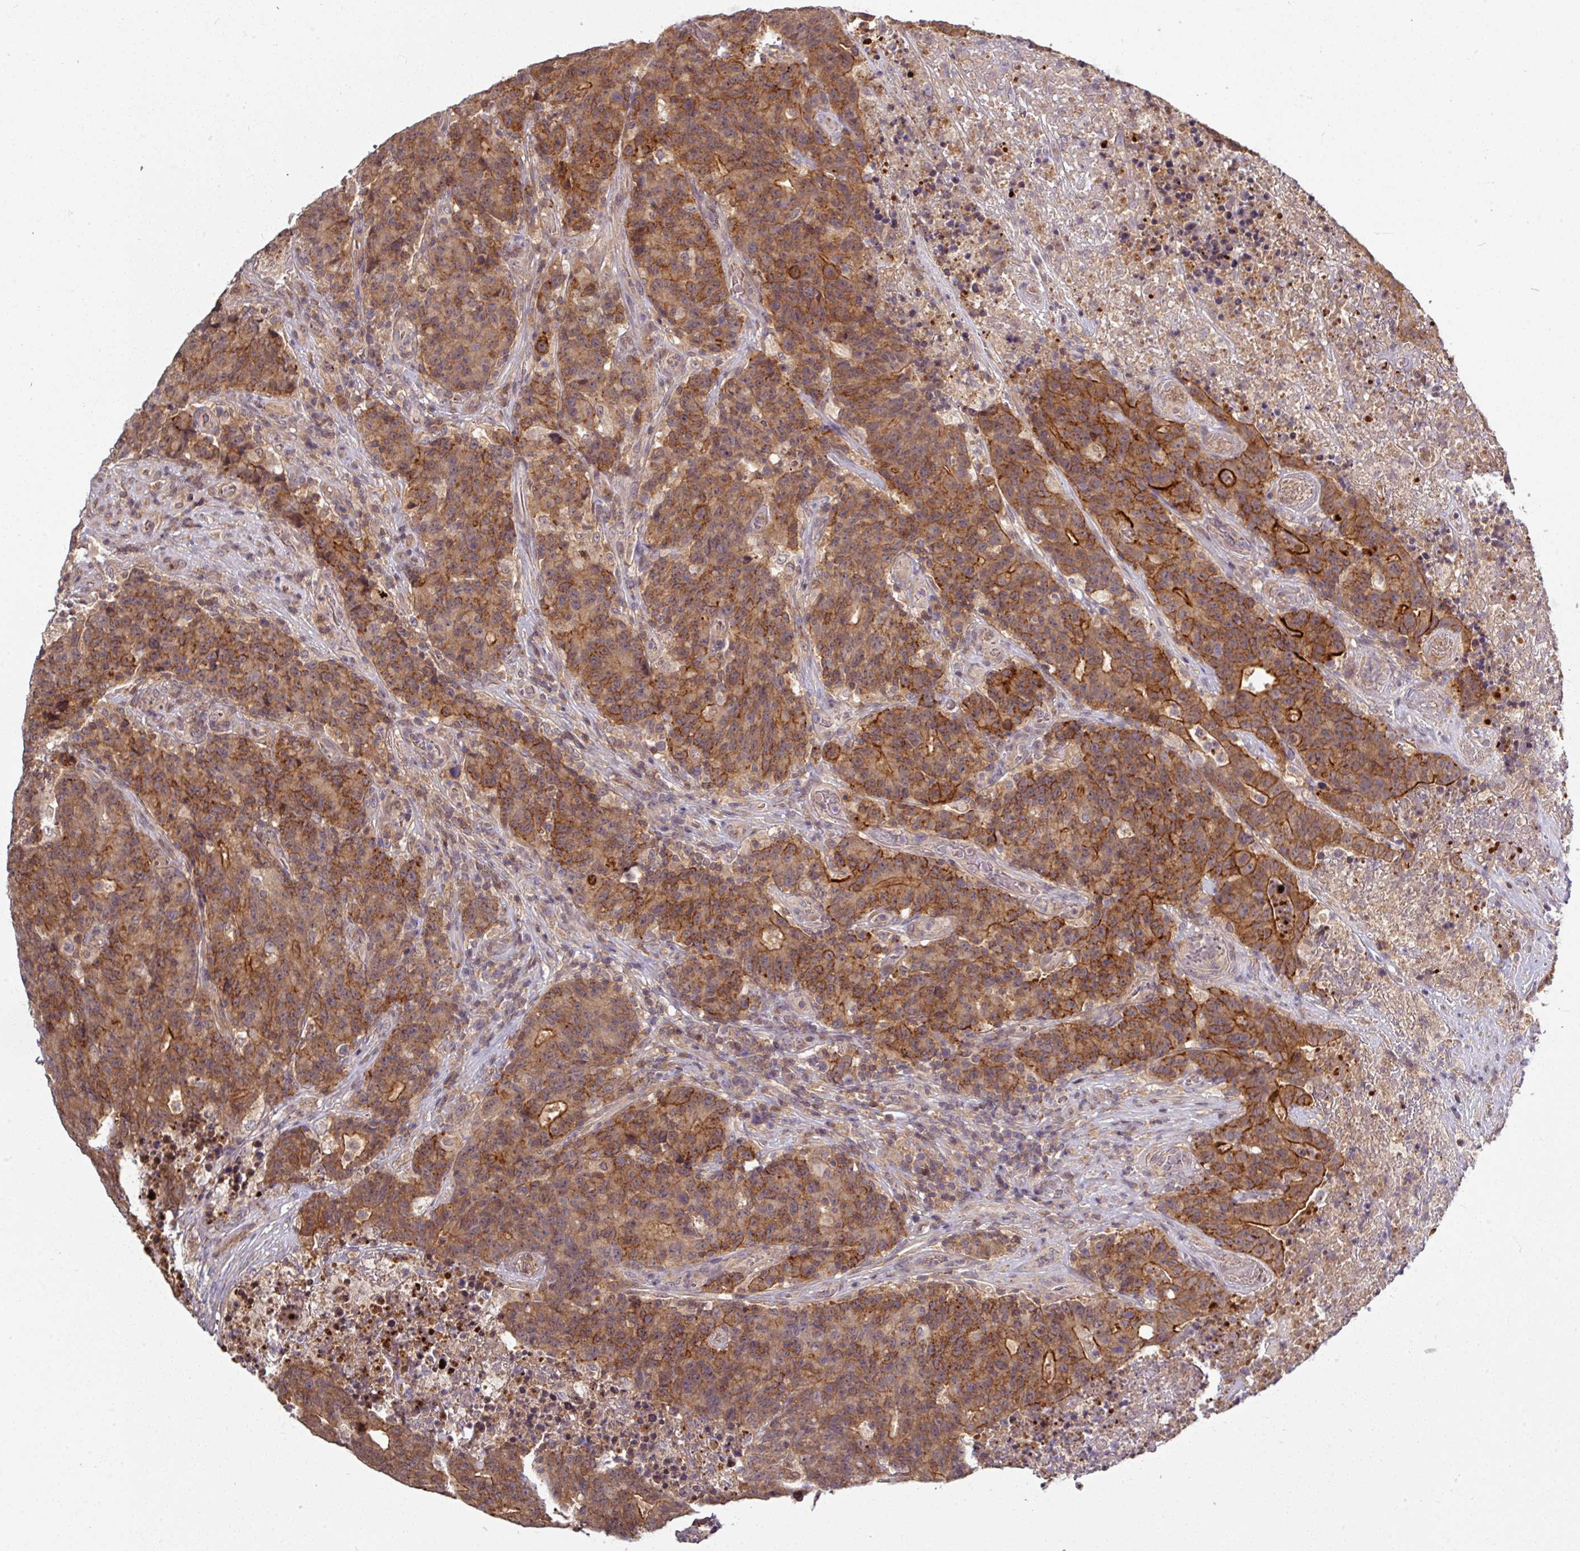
{"staining": {"intensity": "strong", "quantity": ">75%", "location": "cytoplasmic/membranous"}, "tissue": "colorectal cancer", "cell_type": "Tumor cells", "image_type": "cancer", "snomed": [{"axis": "morphology", "description": "Adenocarcinoma, NOS"}, {"axis": "topography", "description": "Colon"}], "caption": "Tumor cells reveal strong cytoplasmic/membranous expression in about >75% of cells in colorectal adenocarcinoma.", "gene": "TUSC3", "patient": {"sex": "female", "age": 75}}